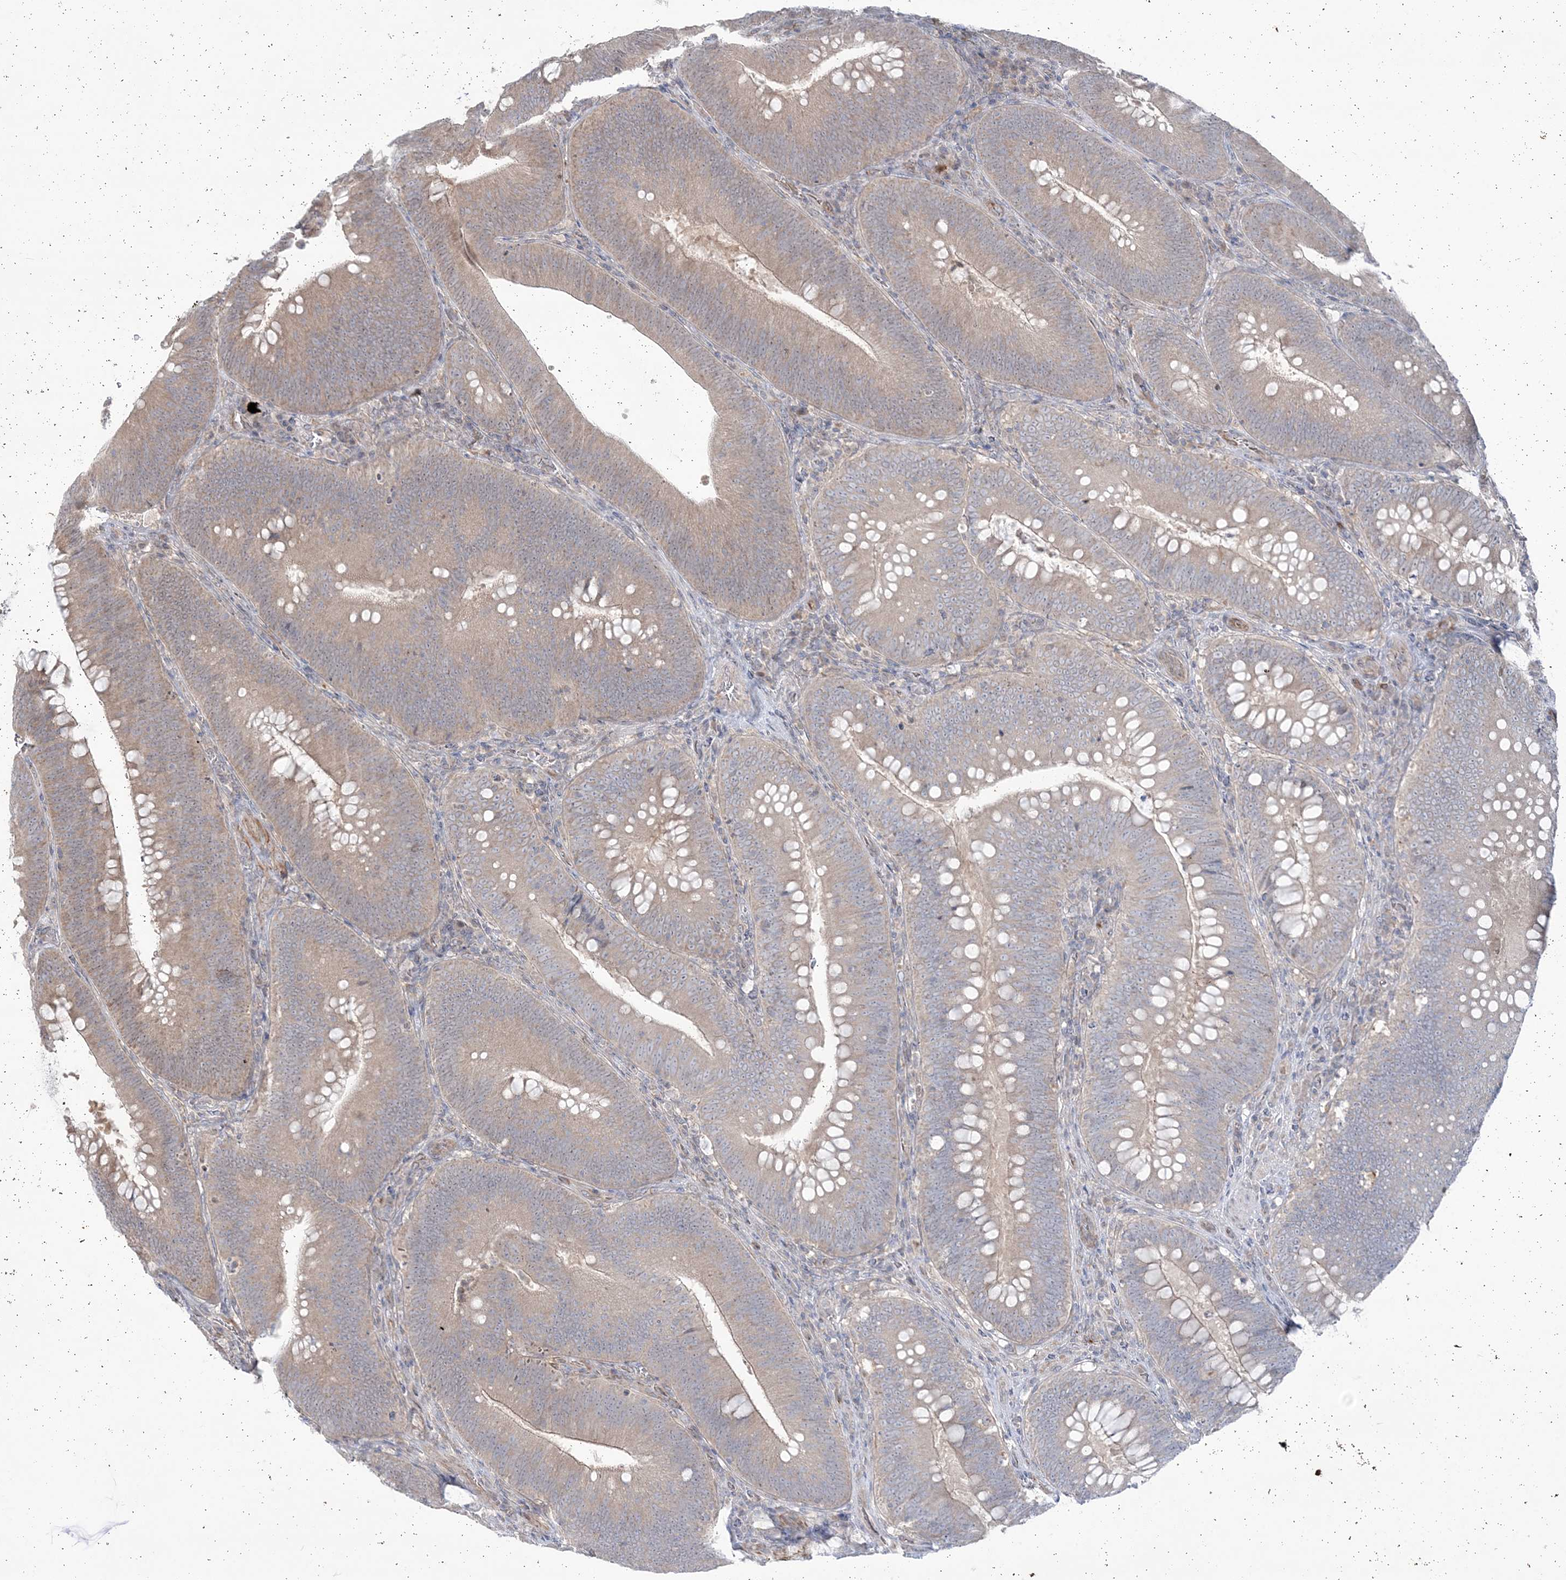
{"staining": {"intensity": "weak", "quantity": ">75%", "location": "cytoplasmic/membranous"}, "tissue": "colorectal cancer", "cell_type": "Tumor cells", "image_type": "cancer", "snomed": [{"axis": "morphology", "description": "Normal tissue, NOS"}, {"axis": "topography", "description": "Colon"}], "caption": "Colorectal cancer stained with immunohistochemistry (IHC) reveals weak cytoplasmic/membranous positivity in approximately >75% of tumor cells. Using DAB (3,3'-diaminobenzidine) (brown) and hematoxylin (blue) stains, captured at high magnification using brightfield microscopy.", "gene": "DHX57", "patient": {"sex": "female", "age": 82}}